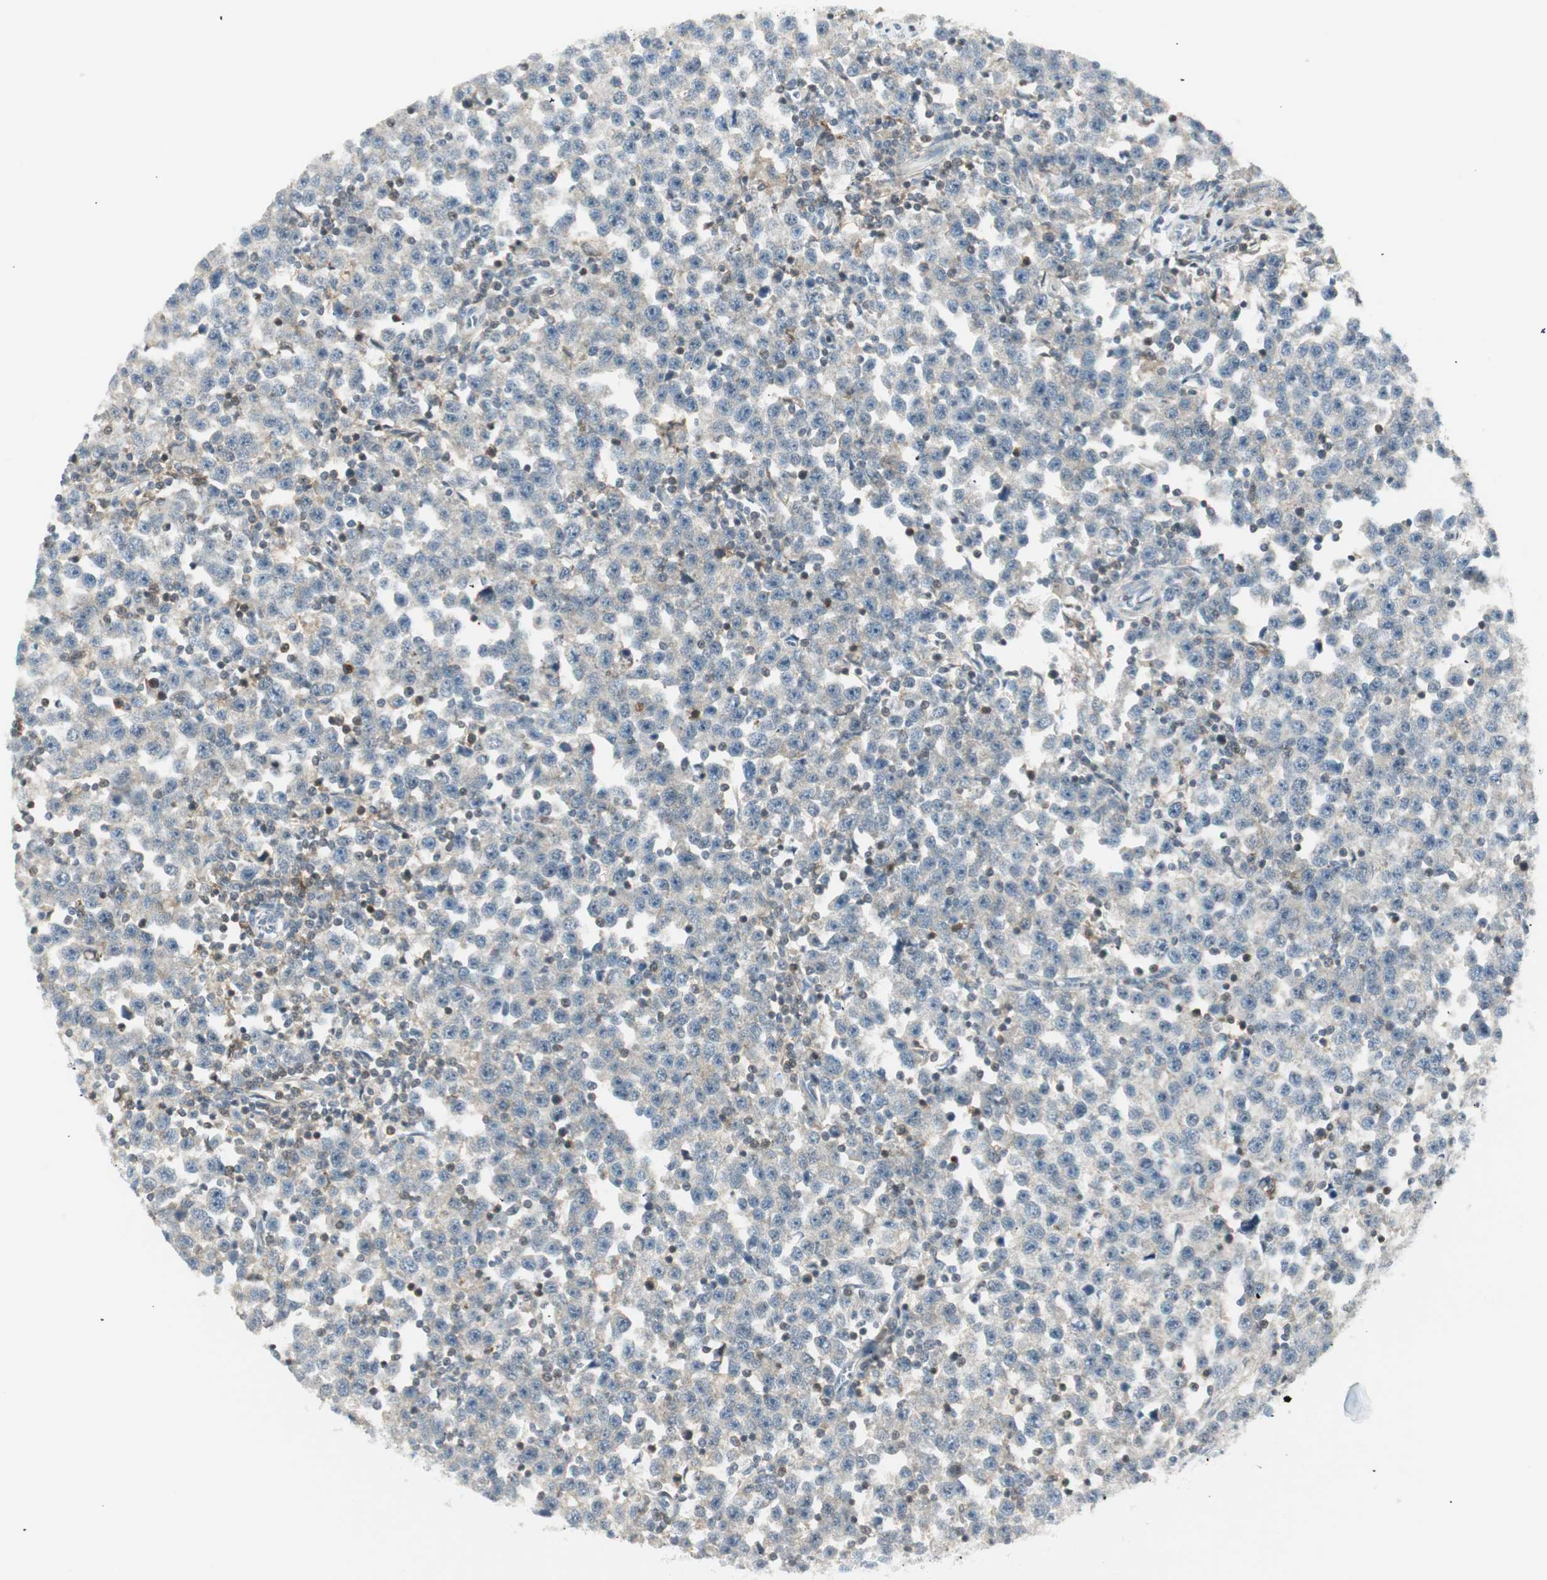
{"staining": {"intensity": "weak", "quantity": ">75%", "location": "cytoplasmic/membranous"}, "tissue": "testis cancer", "cell_type": "Tumor cells", "image_type": "cancer", "snomed": [{"axis": "morphology", "description": "Seminoma, NOS"}, {"axis": "topography", "description": "Testis"}], "caption": "Immunohistochemical staining of testis cancer displays low levels of weak cytoplasmic/membranous staining in about >75% of tumor cells.", "gene": "PPP1CA", "patient": {"sex": "male", "age": 43}}